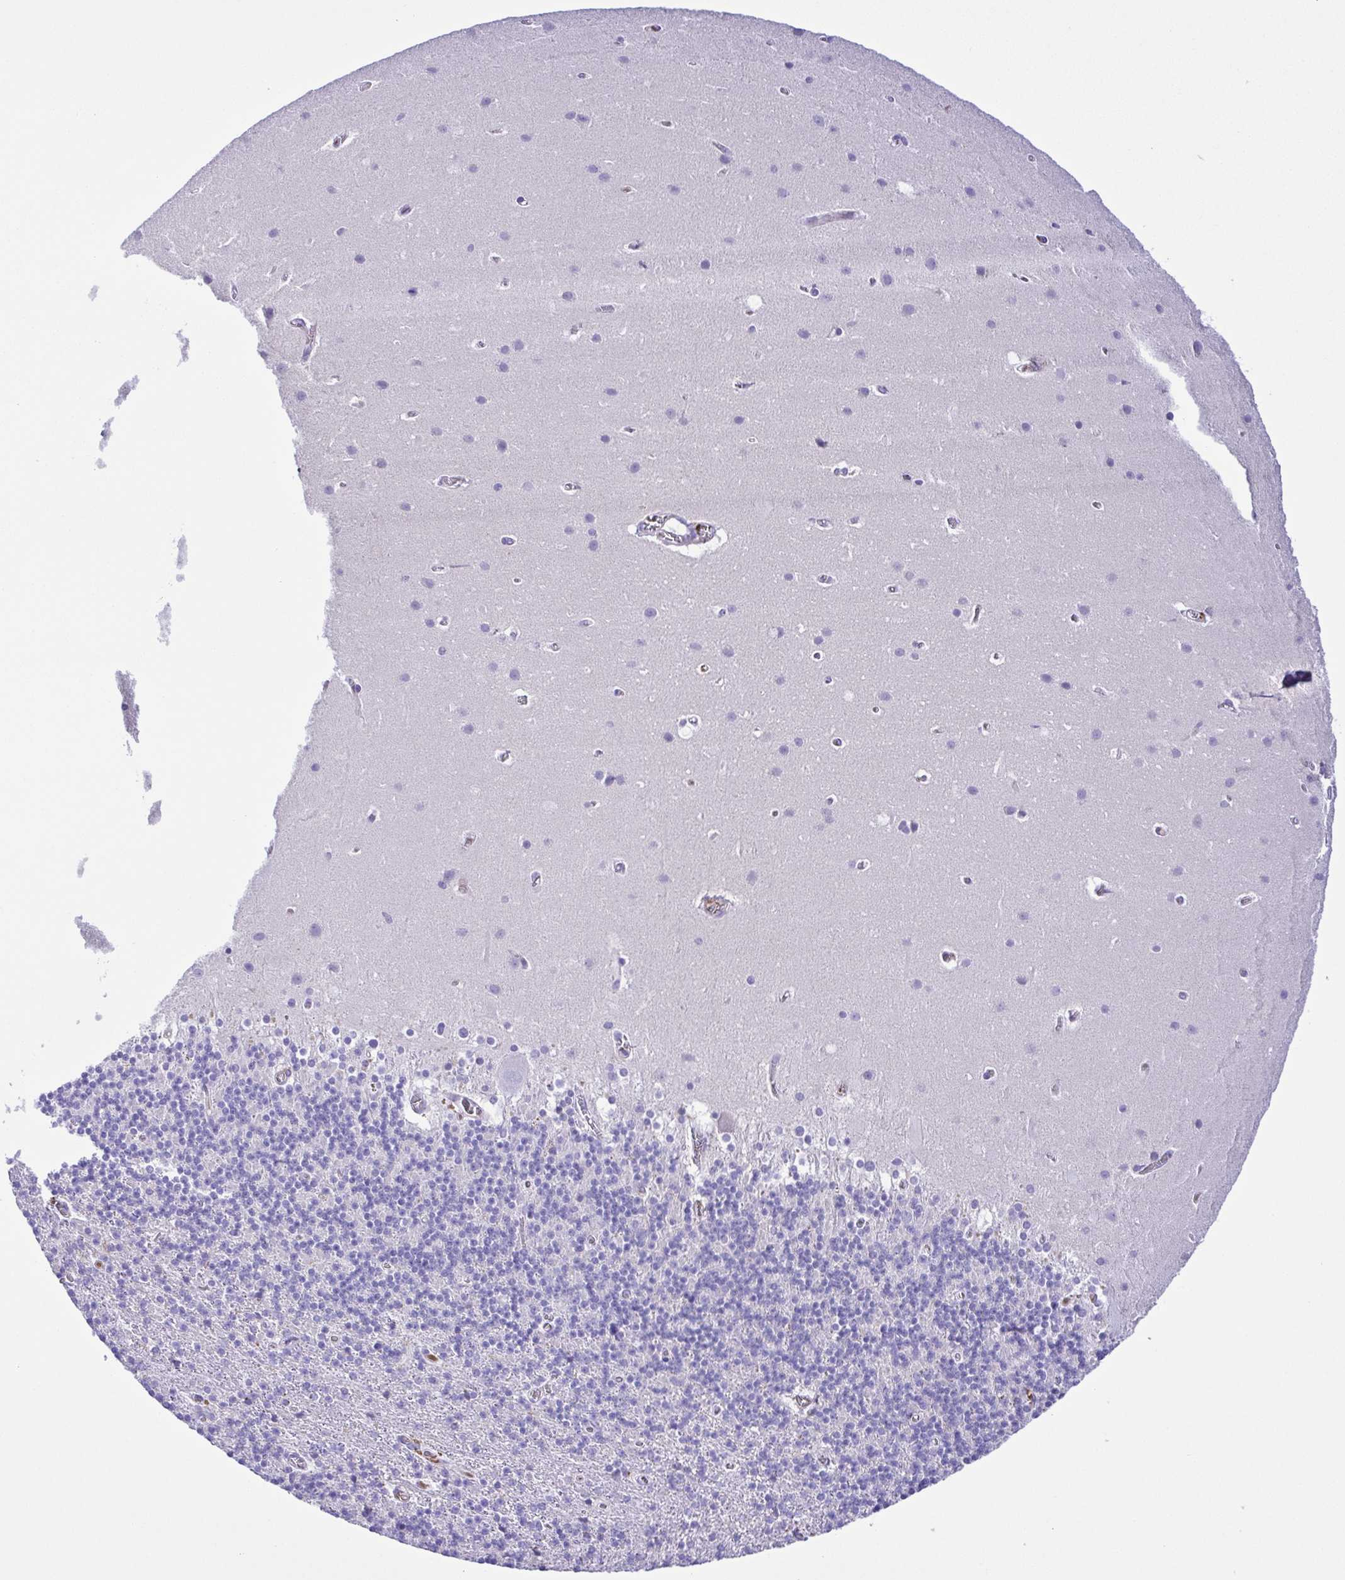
{"staining": {"intensity": "negative", "quantity": "none", "location": "none"}, "tissue": "cerebellum", "cell_type": "Cells in granular layer", "image_type": "normal", "snomed": [{"axis": "morphology", "description": "Normal tissue, NOS"}, {"axis": "topography", "description": "Cerebellum"}], "caption": "Cells in granular layer are negative for protein expression in benign human cerebellum.", "gene": "IGFL1", "patient": {"sex": "male", "age": 70}}